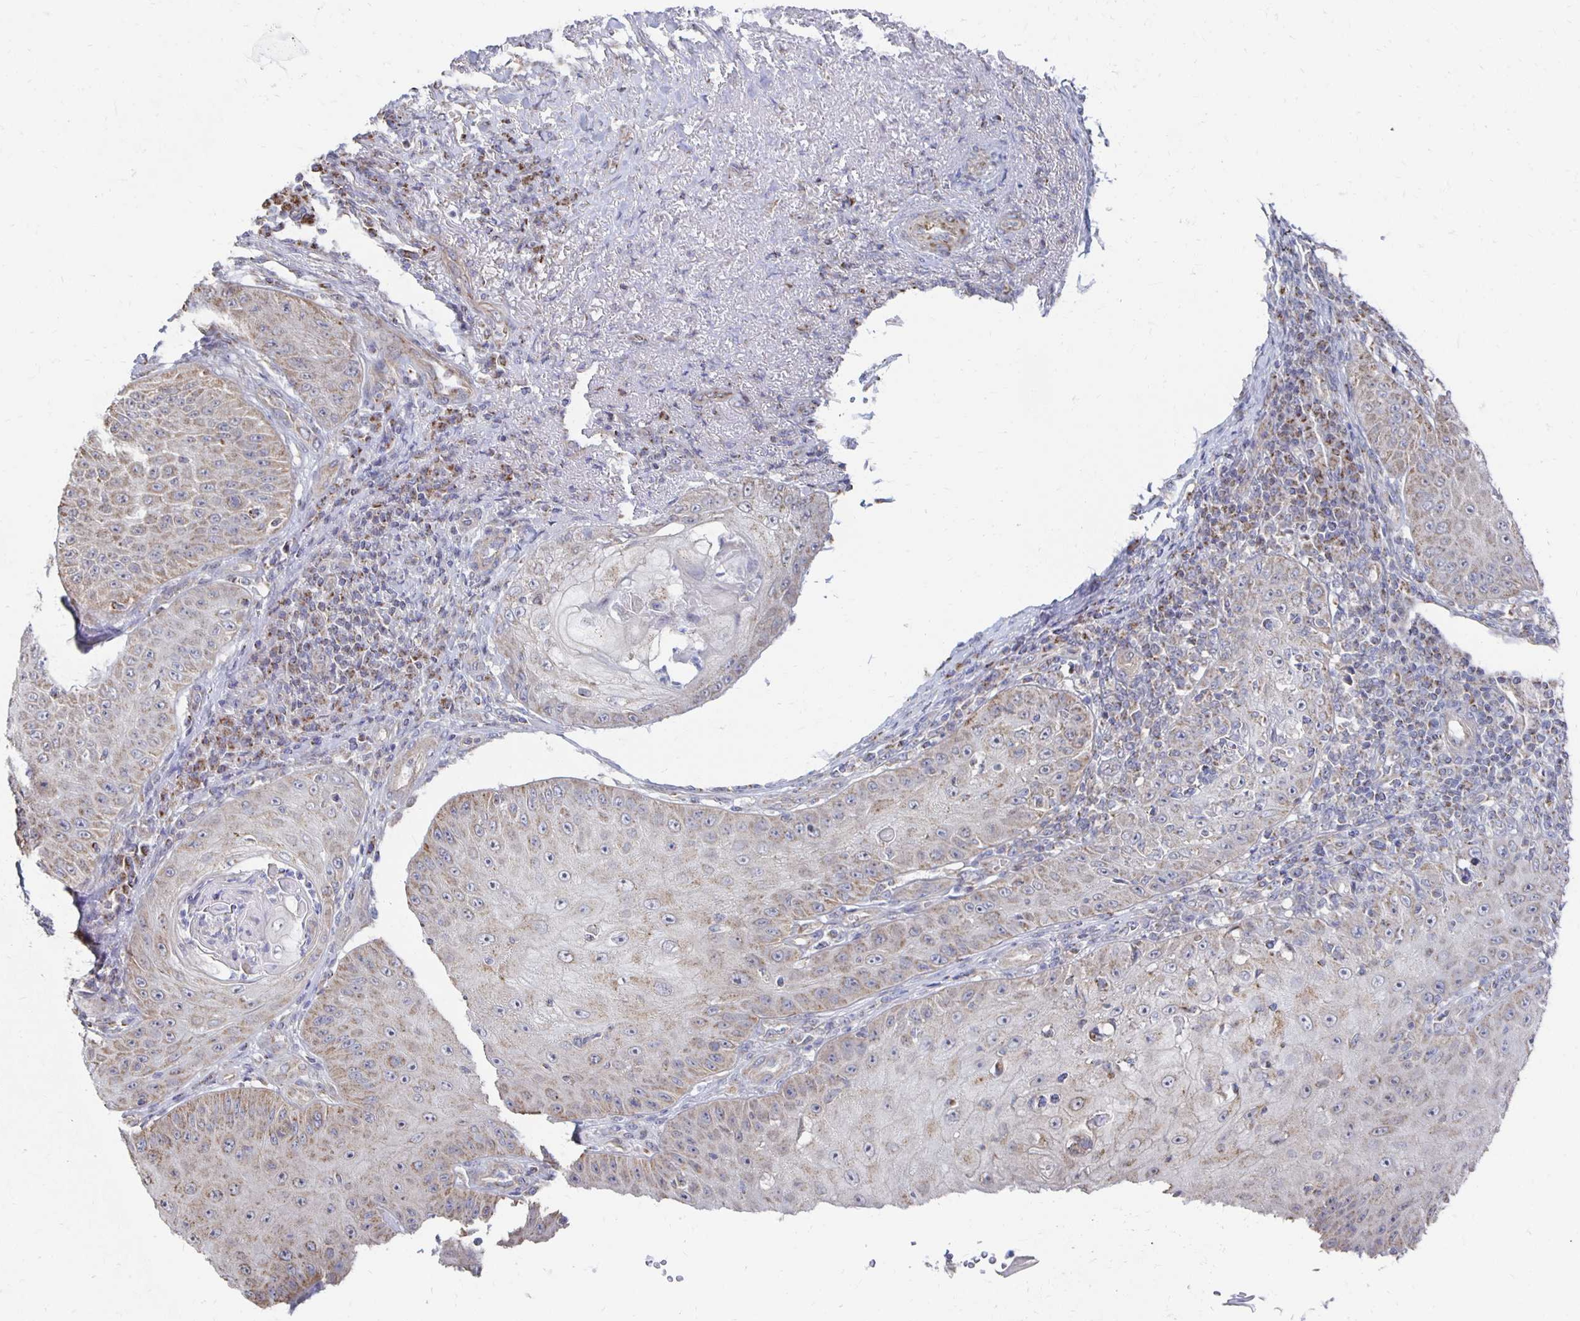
{"staining": {"intensity": "weak", "quantity": "<25%", "location": "cytoplasmic/membranous"}, "tissue": "skin cancer", "cell_type": "Tumor cells", "image_type": "cancer", "snomed": [{"axis": "morphology", "description": "Squamous cell carcinoma, NOS"}, {"axis": "topography", "description": "Skin"}], "caption": "This is an immunohistochemistry micrograph of skin squamous cell carcinoma. There is no positivity in tumor cells.", "gene": "NKX2-8", "patient": {"sex": "male", "age": 70}}